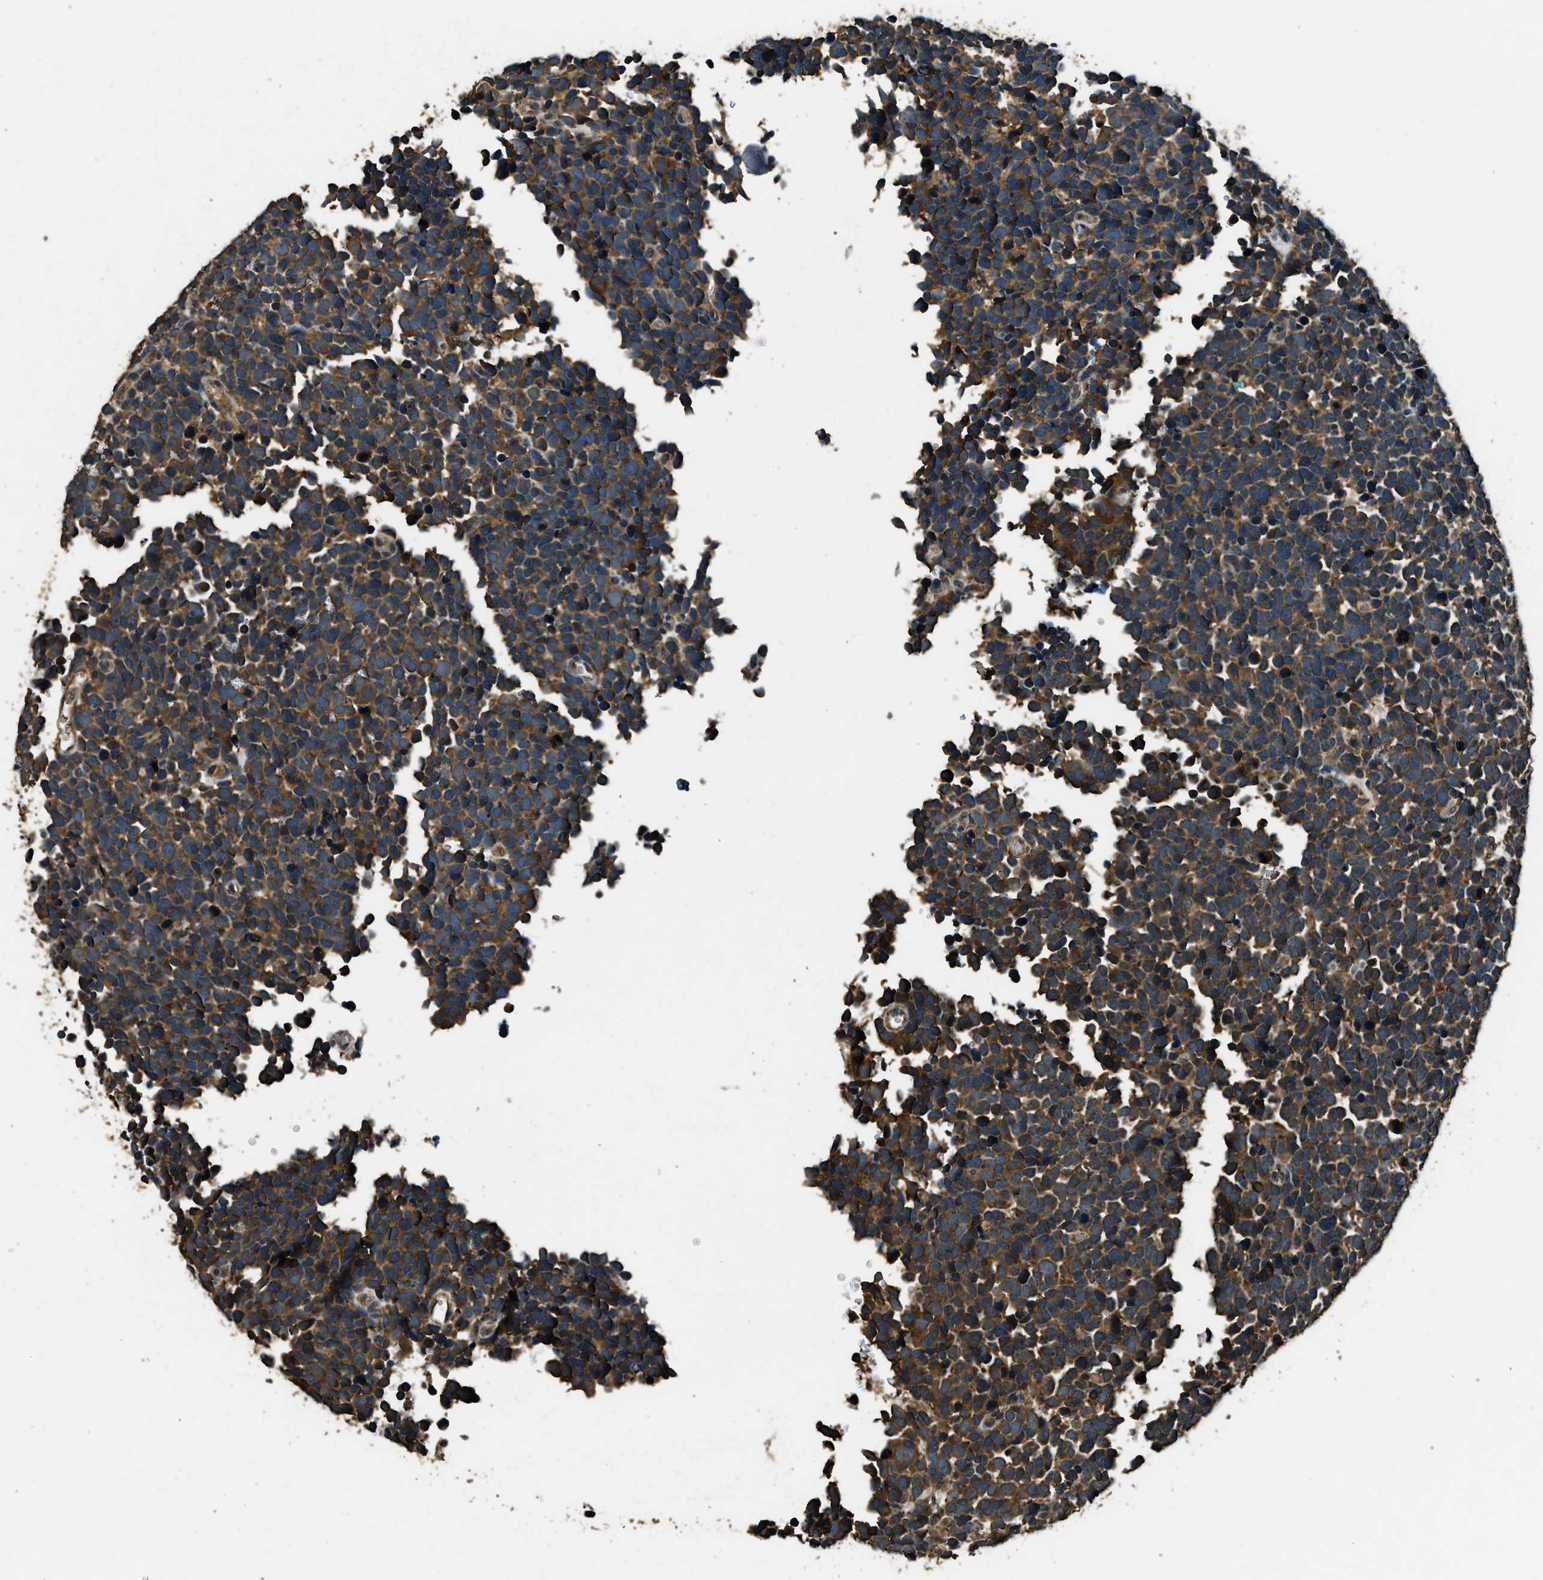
{"staining": {"intensity": "strong", "quantity": ">75%", "location": "cytoplasmic/membranous"}, "tissue": "urothelial cancer", "cell_type": "Tumor cells", "image_type": "cancer", "snomed": [{"axis": "morphology", "description": "Urothelial carcinoma, High grade"}, {"axis": "topography", "description": "Urinary bladder"}], "caption": "Protein expression analysis of human urothelial cancer reveals strong cytoplasmic/membranous positivity in about >75% of tumor cells. Nuclei are stained in blue.", "gene": "SALL3", "patient": {"sex": "female", "age": 82}}